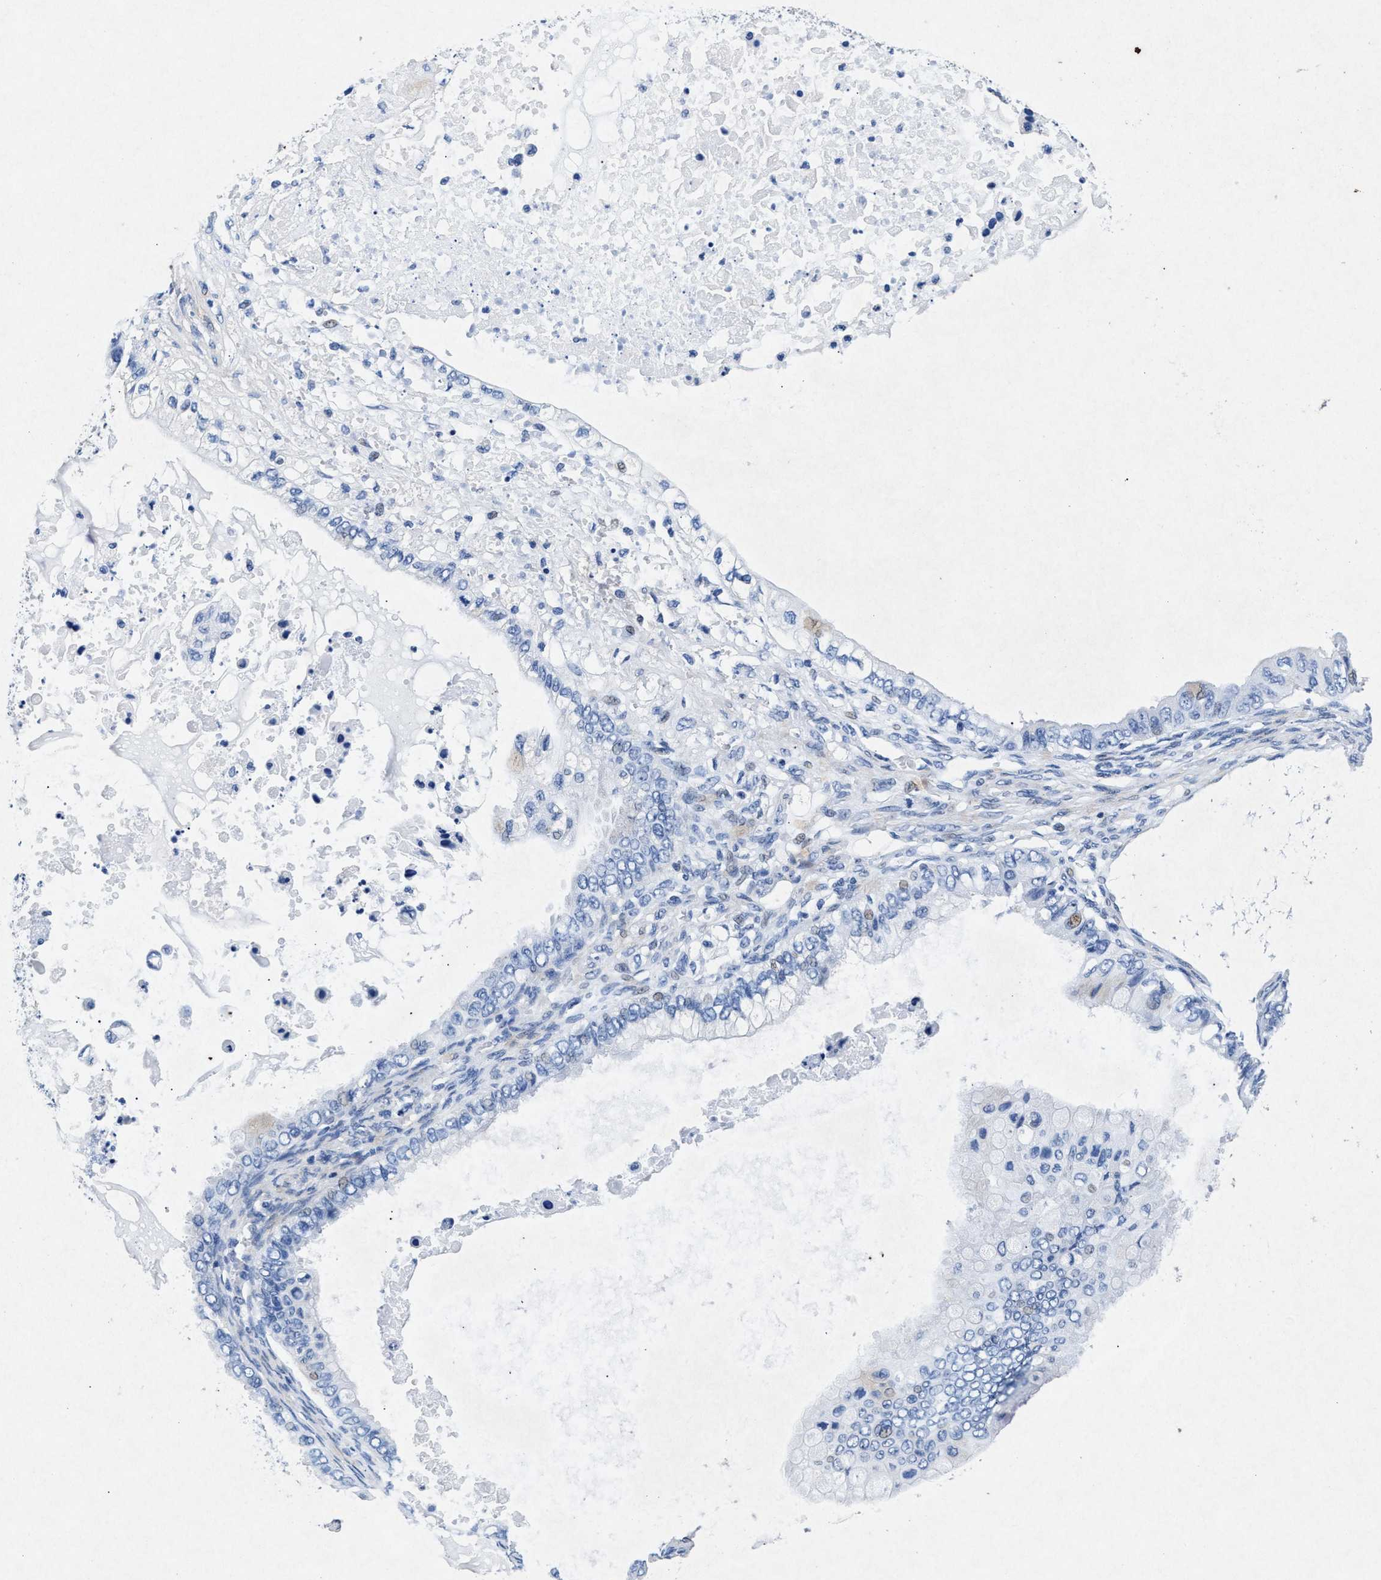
{"staining": {"intensity": "negative", "quantity": "none", "location": "none"}, "tissue": "ovarian cancer", "cell_type": "Tumor cells", "image_type": "cancer", "snomed": [{"axis": "morphology", "description": "Cystadenocarcinoma, mucinous, NOS"}, {"axis": "topography", "description": "Ovary"}], "caption": "DAB immunohistochemical staining of ovarian cancer exhibits no significant staining in tumor cells.", "gene": "MAP6", "patient": {"sex": "female", "age": 80}}